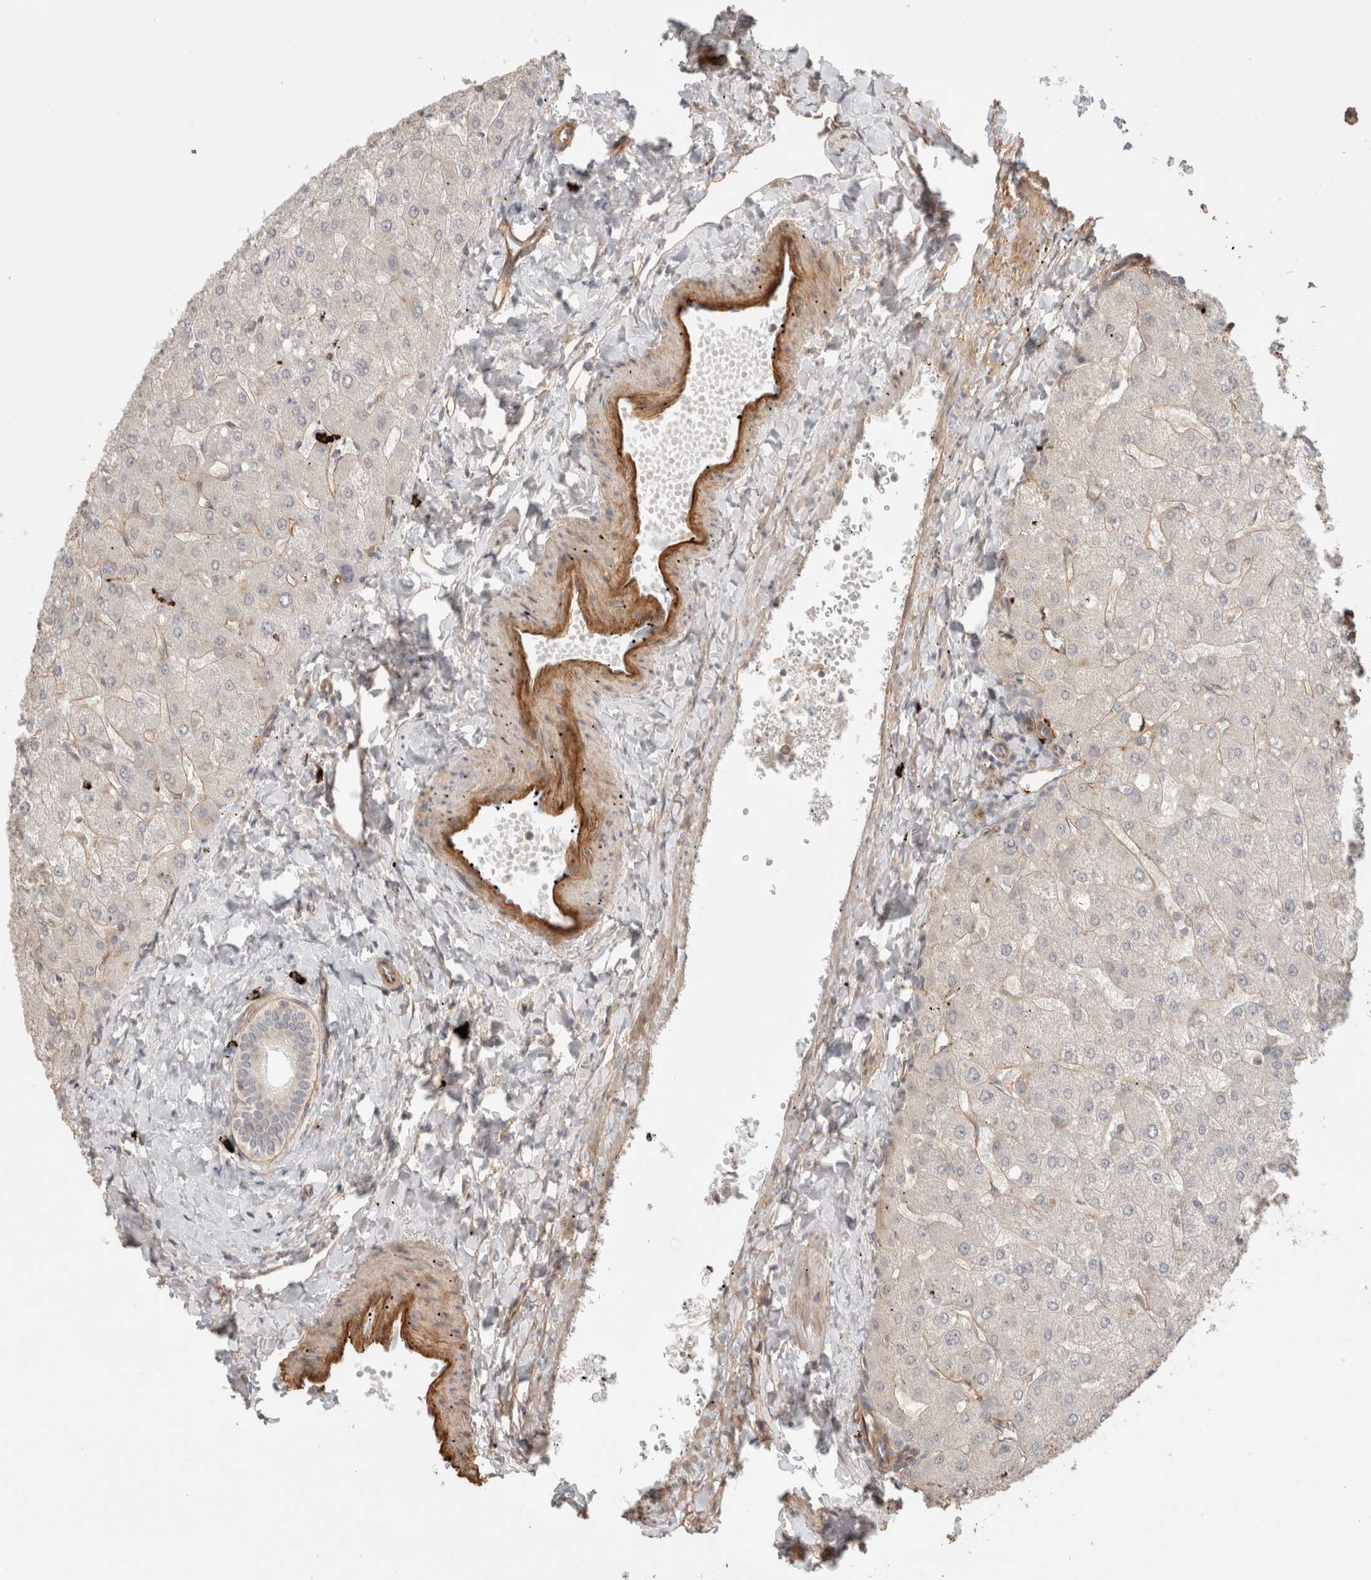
{"staining": {"intensity": "negative", "quantity": "none", "location": "none"}, "tissue": "liver", "cell_type": "Cholangiocytes", "image_type": "normal", "snomed": [{"axis": "morphology", "description": "Normal tissue, NOS"}, {"axis": "topography", "description": "Liver"}], "caption": "Human liver stained for a protein using IHC reveals no positivity in cholangiocytes.", "gene": "HSPG2", "patient": {"sex": "male", "age": 55}}